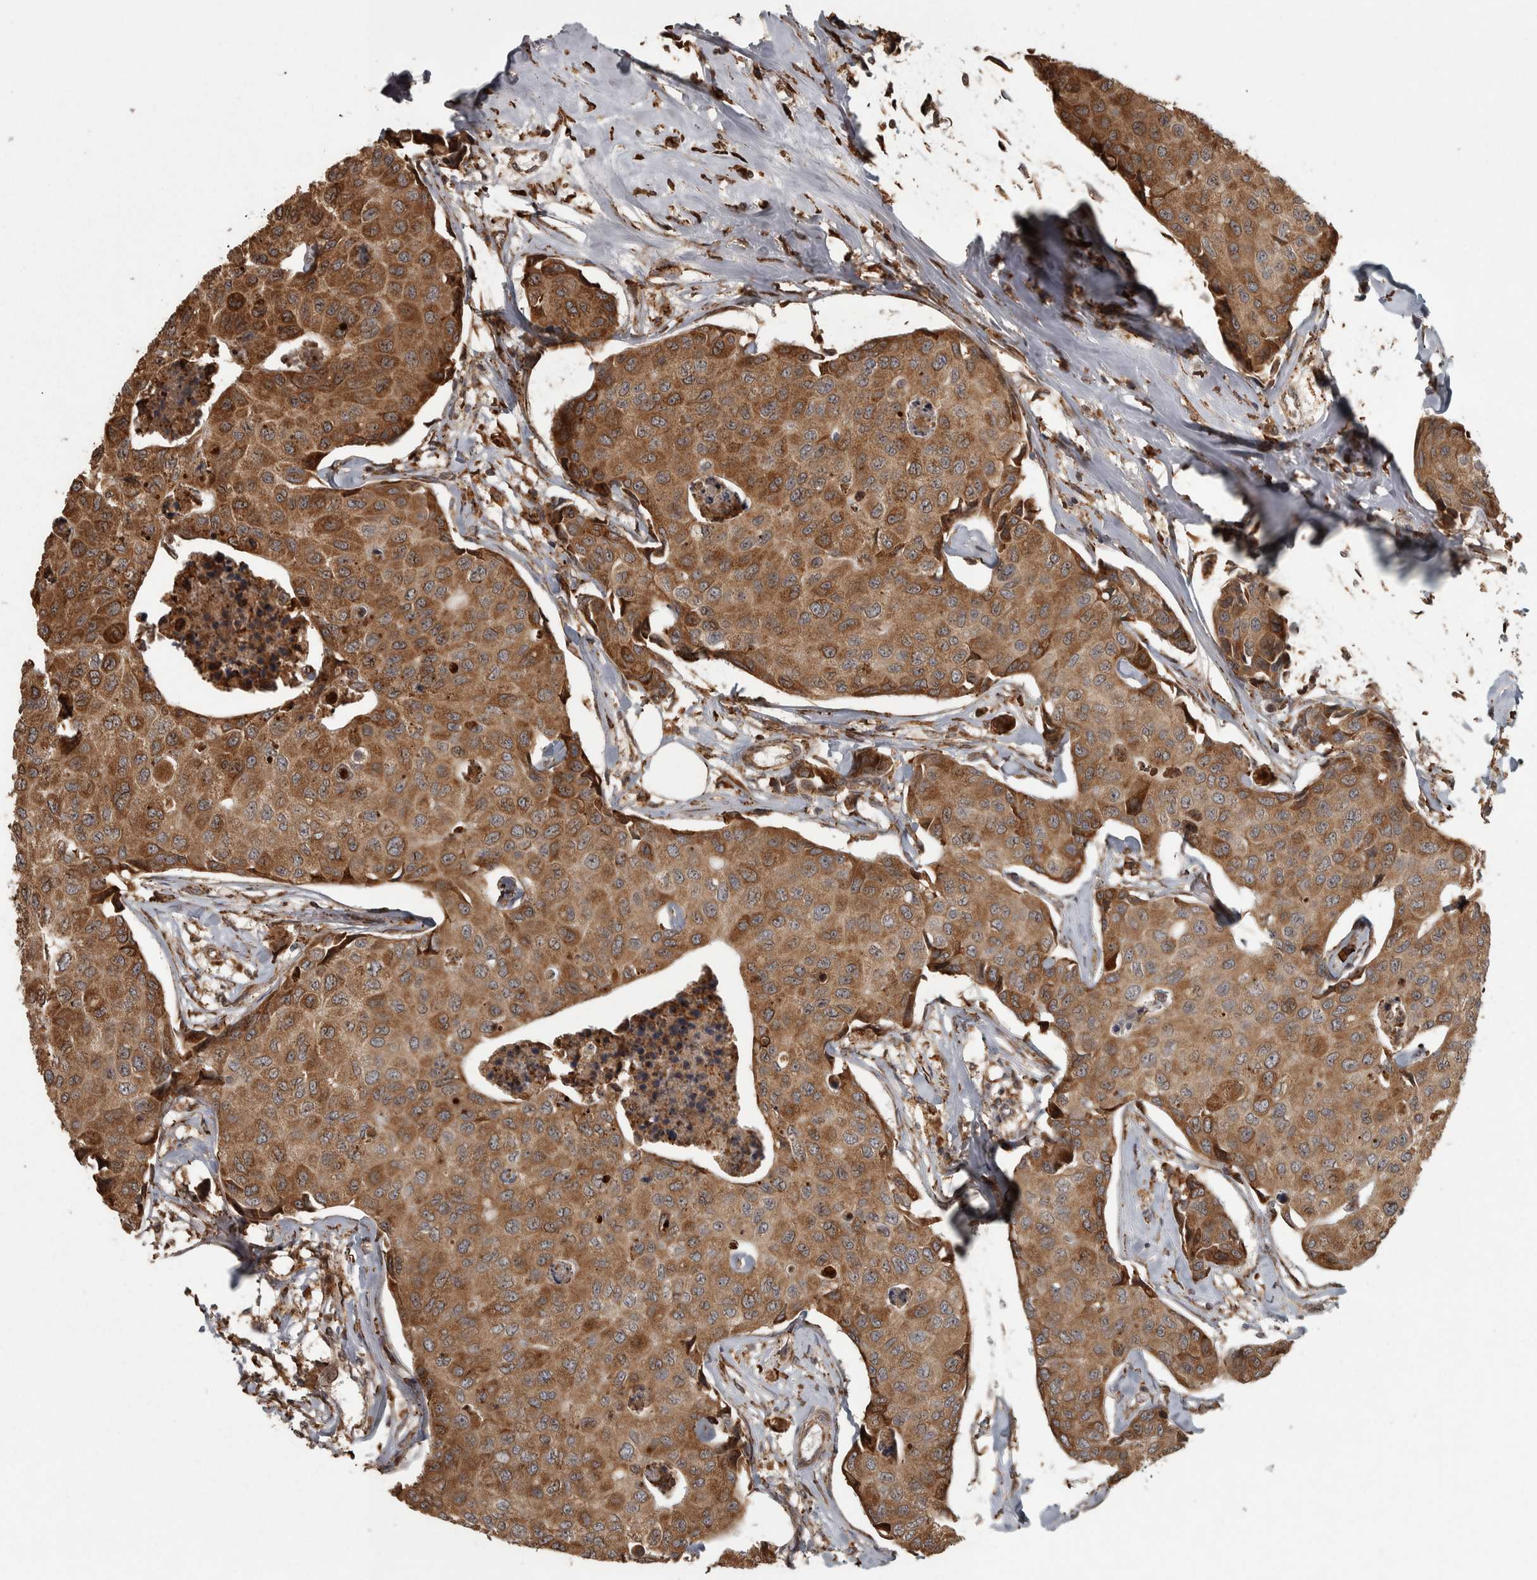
{"staining": {"intensity": "moderate", "quantity": ">75%", "location": "cytoplasmic/membranous"}, "tissue": "breast cancer", "cell_type": "Tumor cells", "image_type": "cancer", "snomed": [{"axis": "morphology", "description": "Duct carcinoma"}, {"axis": "topography", "description": "Breast"}], "caption": "Immunohistochemical staining of human breast cancer (infiltrating ductal carcinoma) reveals medium levels of moderate cytoplasmic/membranous protein positivity in approximately >75% of tumor cells.", "gene": "AGBL3", "patient": {"sex": "female", "age": 80}}